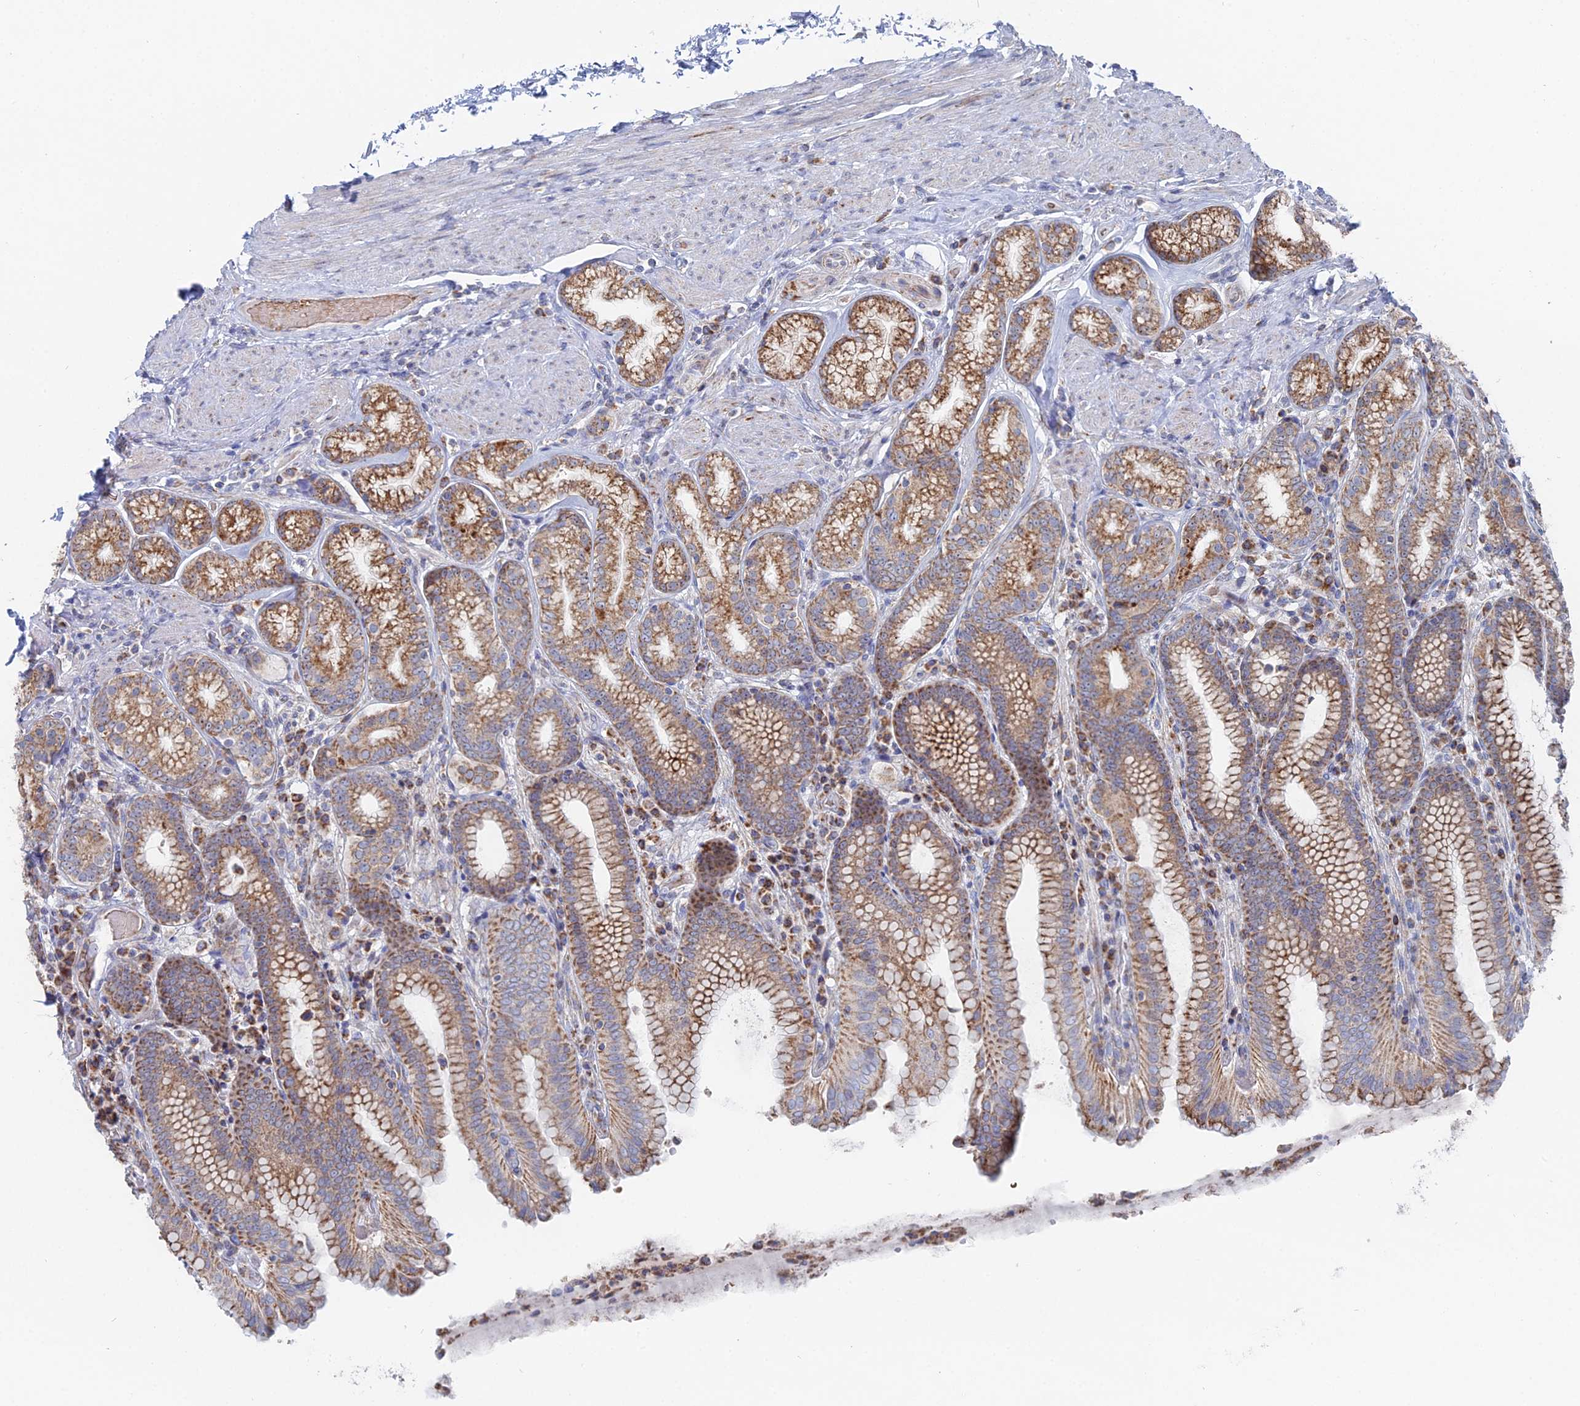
{"staining": {"intensity": "strong", "quantity": ">75%", "location": "cytoplasmic/membranous"}, "tissue": "stomach", "cell_type": "Glandular cells", "image_type": "normal", "snomed": [{"axis": "morphology", "description": "Normal tissue, NOS"}, {"axis": "topography", "description": "Stomach, upper"}, {"axis": "topography", "description": "Stomach, lower"}], "caption": "This photomicrograph reveals IHC staining of unremarkable stomach, with high strong cytoplasmic/membranous staining in approximately >75% of glandular cells.", "gene": "MPC1", "patient": {"sex": "female", "age": 76}}